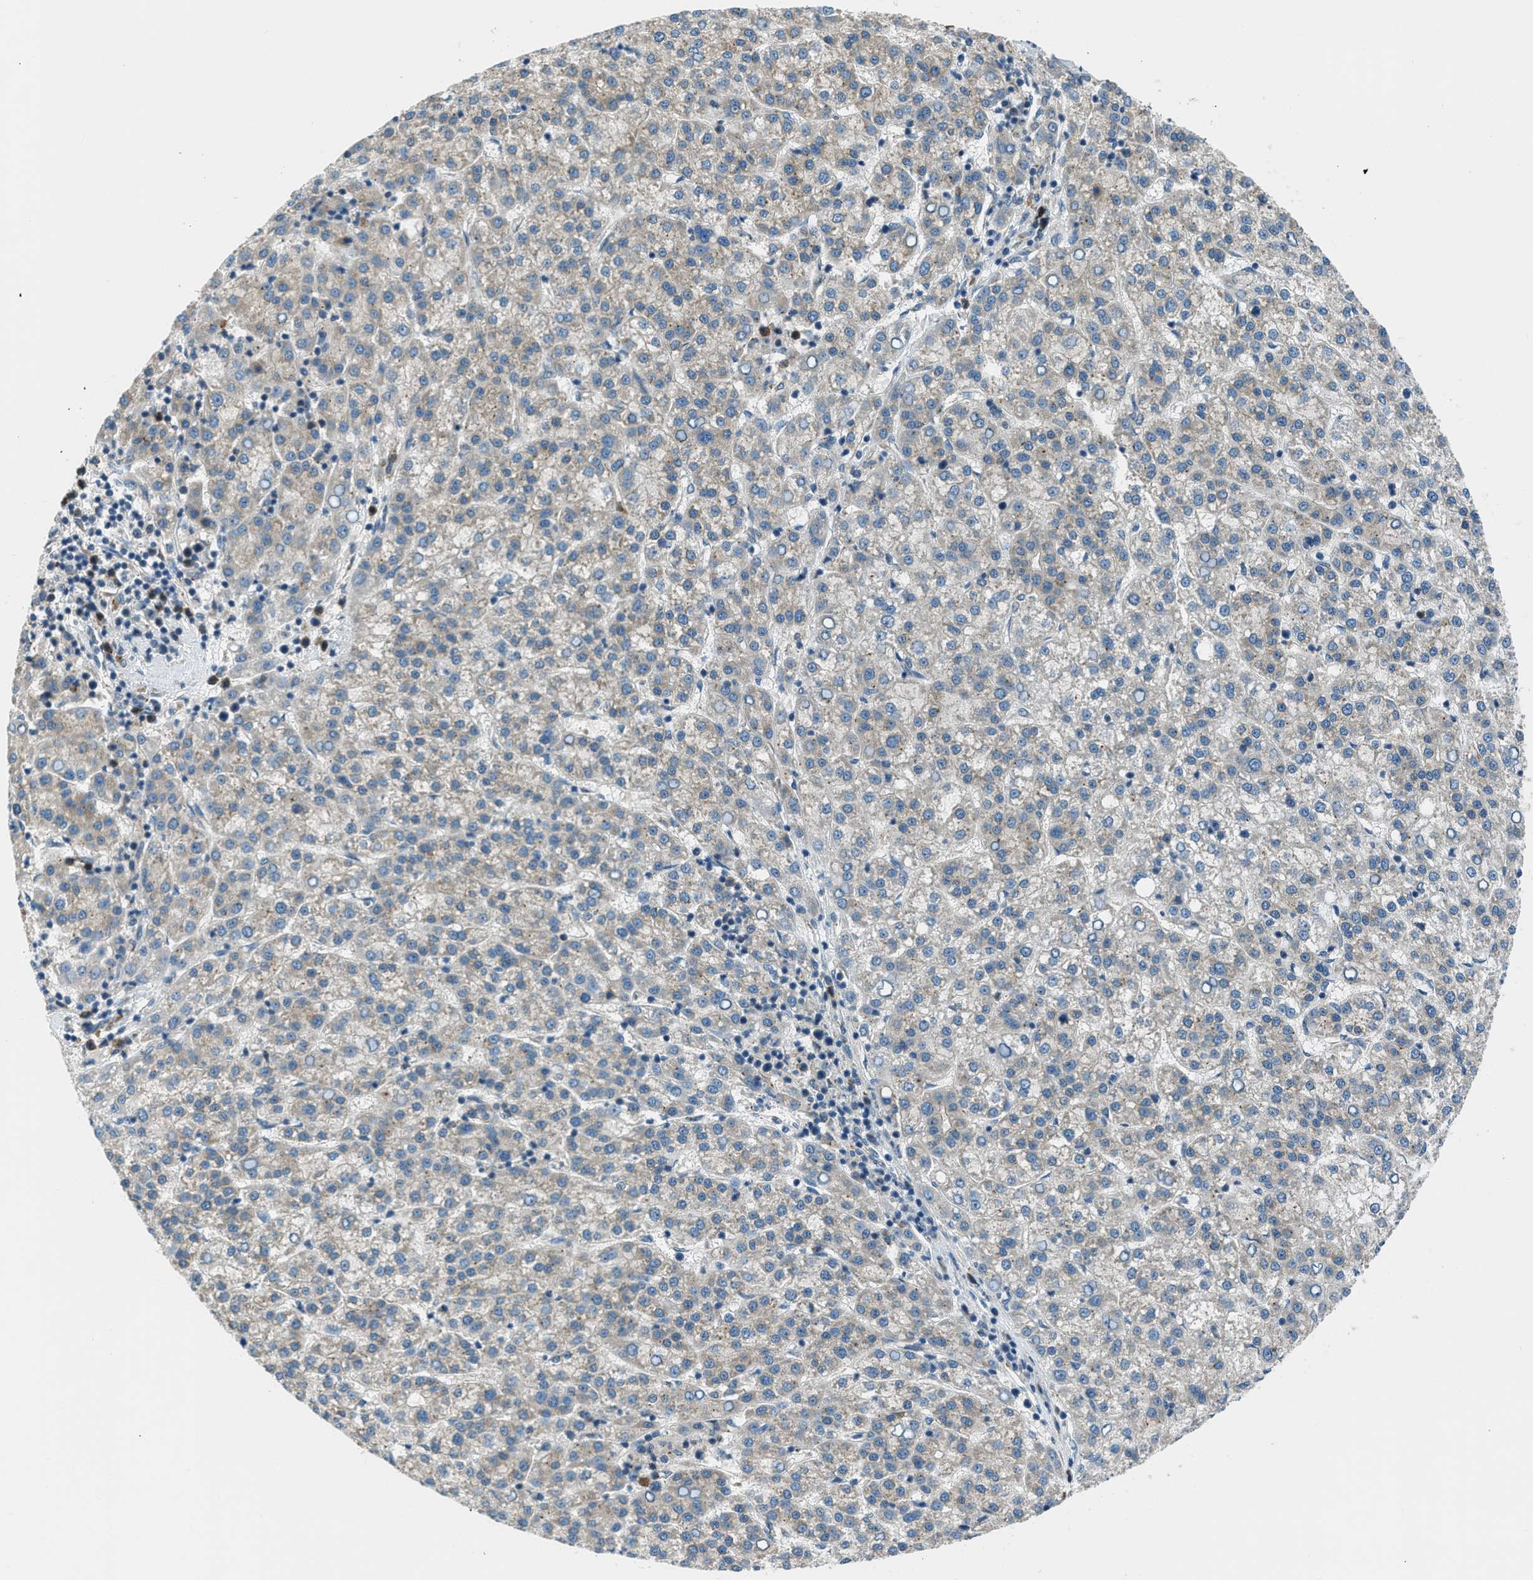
{"staining": {"intensity": "weak", "quantity": "25%-75%", "location": "cytoplasmic/membranous"}, "tissue": "liver cancer", "cell_type": "Tumor cells", "image_type": "cancer", "snomed": [{"axis": "morphology", "description": "Carcinoma, Hepatocellular, NOS"}, {"axis": "topography", "description": "Liver"}], "caption": "Immunohistochemical staining of human hepatocellular carcinoma (liver) reveals weak cytoplasmic/membranous protein expression in about 25%-75% of tumor cells. The staining is performed using DAB brown chromogen to label protein expression. The nuclei are counter-stained blue using hematoxylin.", "gene": "EDARADD", "patient": {"sex": "female", "age": 58}}